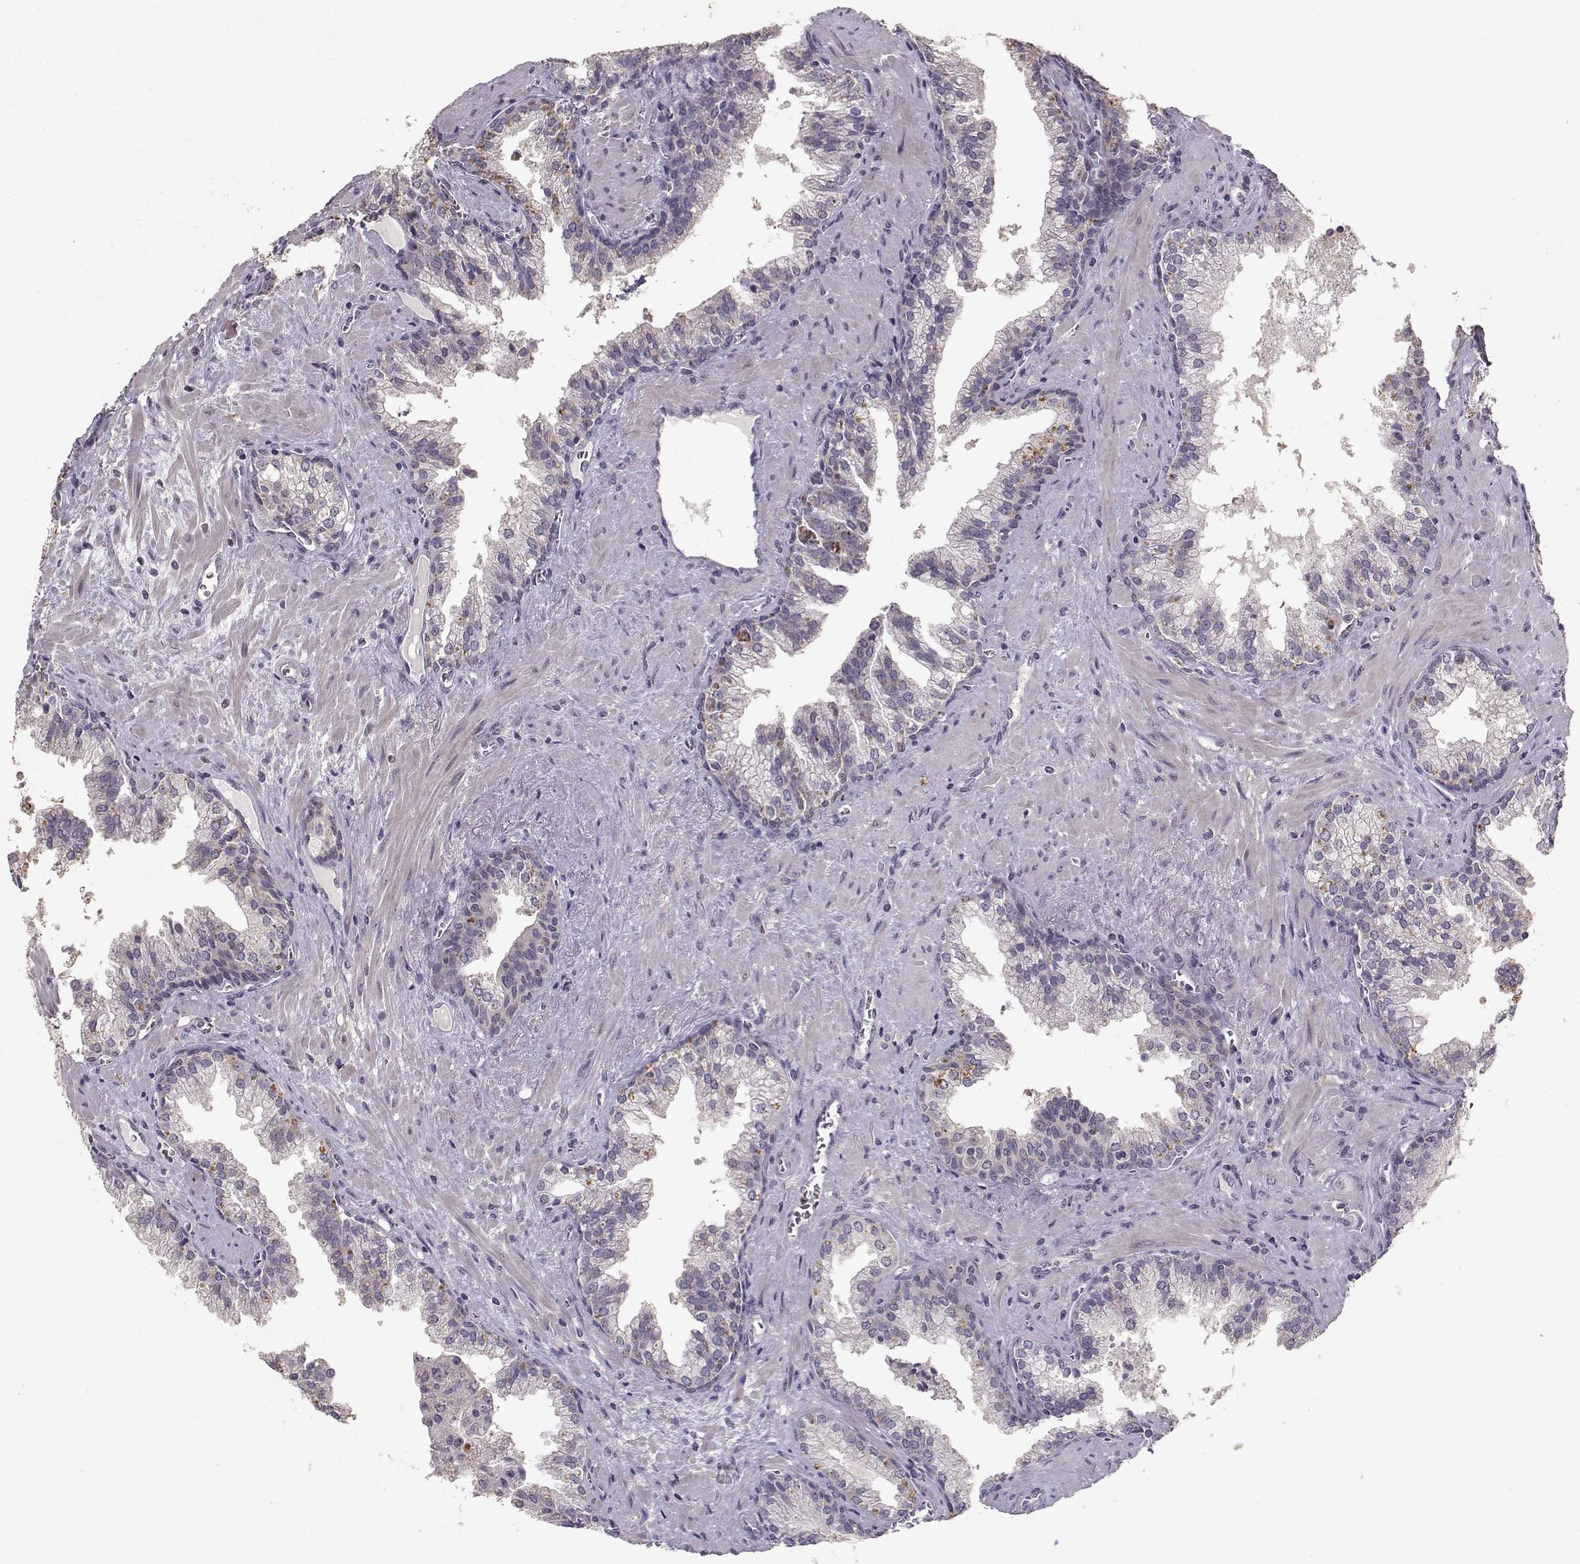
{"staining": {"intensity": "negative", "quantity": "none", "location": "none"}, "tissue": "prostate cancer", "cell_type": "Tumor cells", "image_type": "cancer", "snomed": [{"axis": "morphology", "description": "Adenocarcinoma, High grade"}, {"axis": "topography", "description": "Prostate"}], "caption": "A high-resolution micrograph shows immunohistochemistry staining of adenocarcinoma (high-grade) (prostate), which reveals no significant positivity in tumor cells.", "gene": "UROC1", "patient": {"sex": "male", "age": 68}}